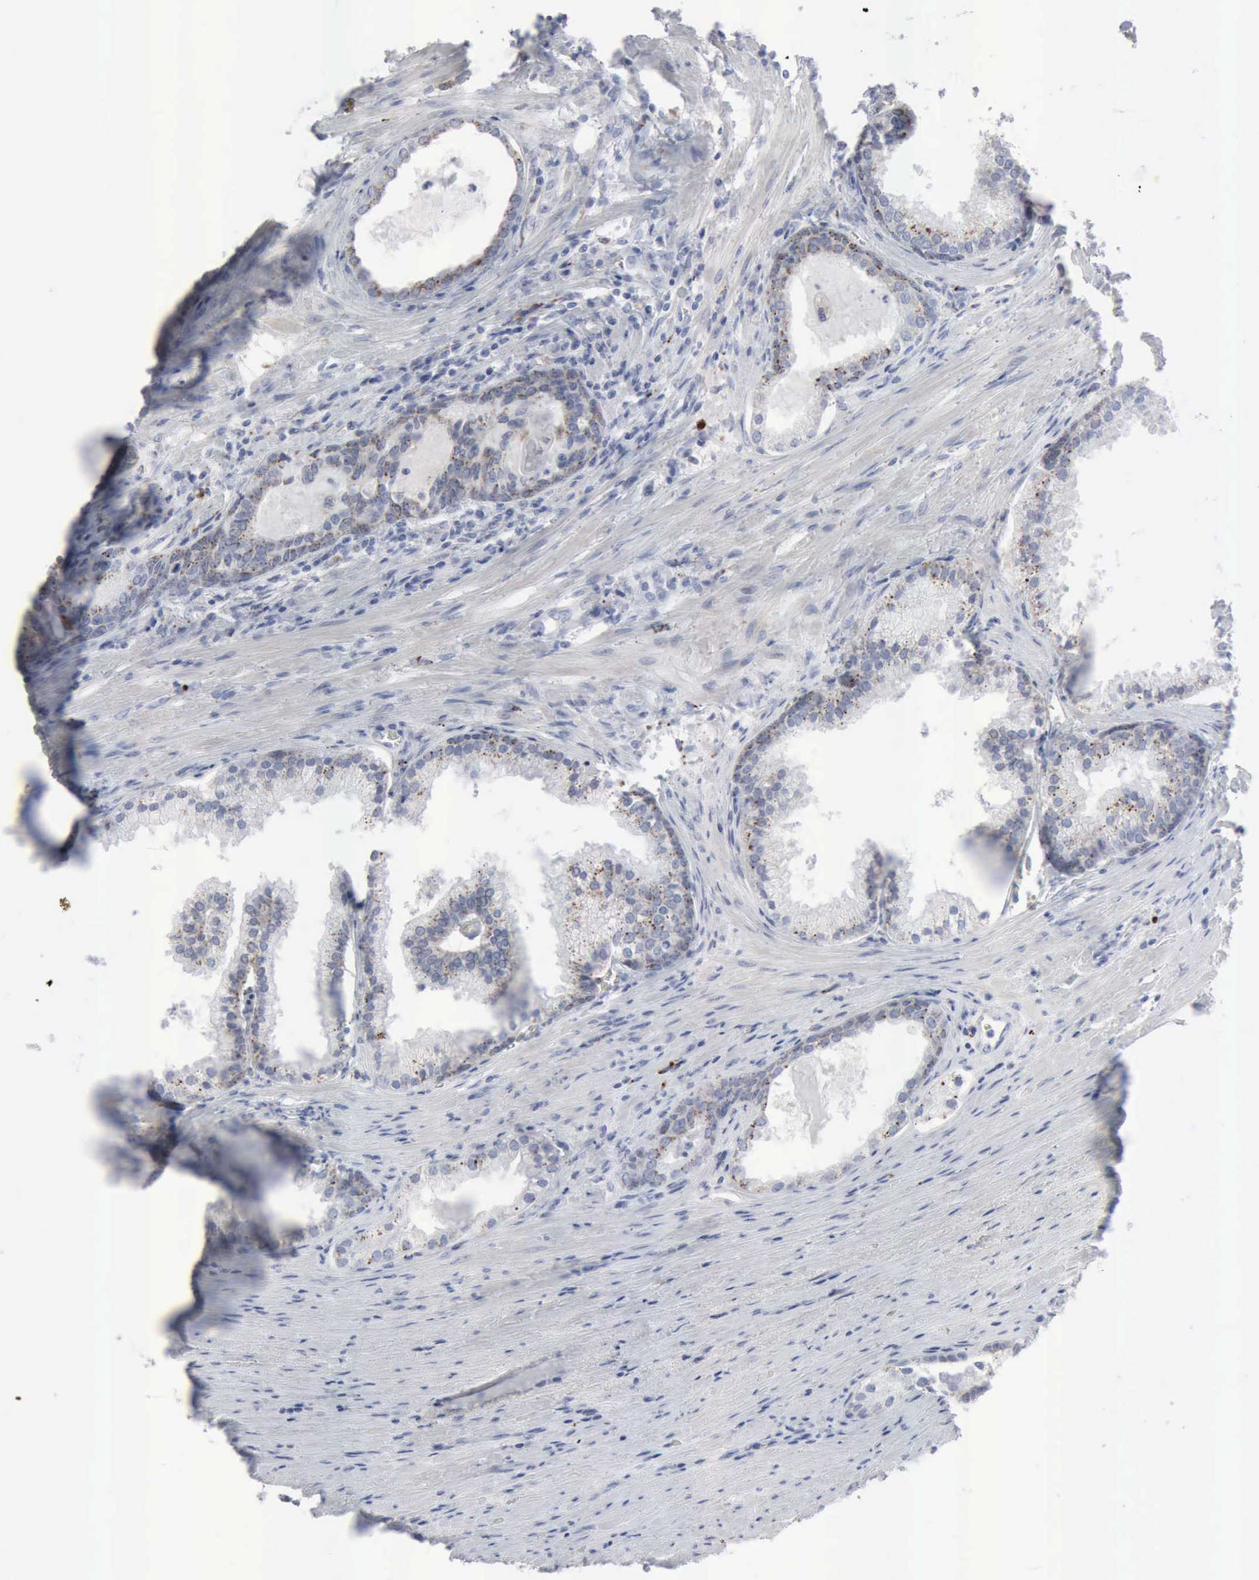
{"staining": {"intensity": "weak", "quantity": "25%-75%", "location": "cytoplasmic/membranous"}, "tissue": "prostate cancer", "cell_type": "Tumor cells", "image_type": "cancer", "snomed": [{"axis": "morphology", "description": "Adenocarcinoma, Medium grade"}, {"axis": "topography", "description": "Prostate"}], "caption": "Brown immunohistochemical staining in human prostate cancer (medium-grade adenocarcinoma) reveals weak cytoplasmic/membranous expression in about 25%-75% of tumor cells. The staining is performed using DAB brown chromogen to label protein expression. The nuclei are counter-stained blue using hematoxylin.", "gene": "GLA", "patient": {"sex": "male", "age": 70}}